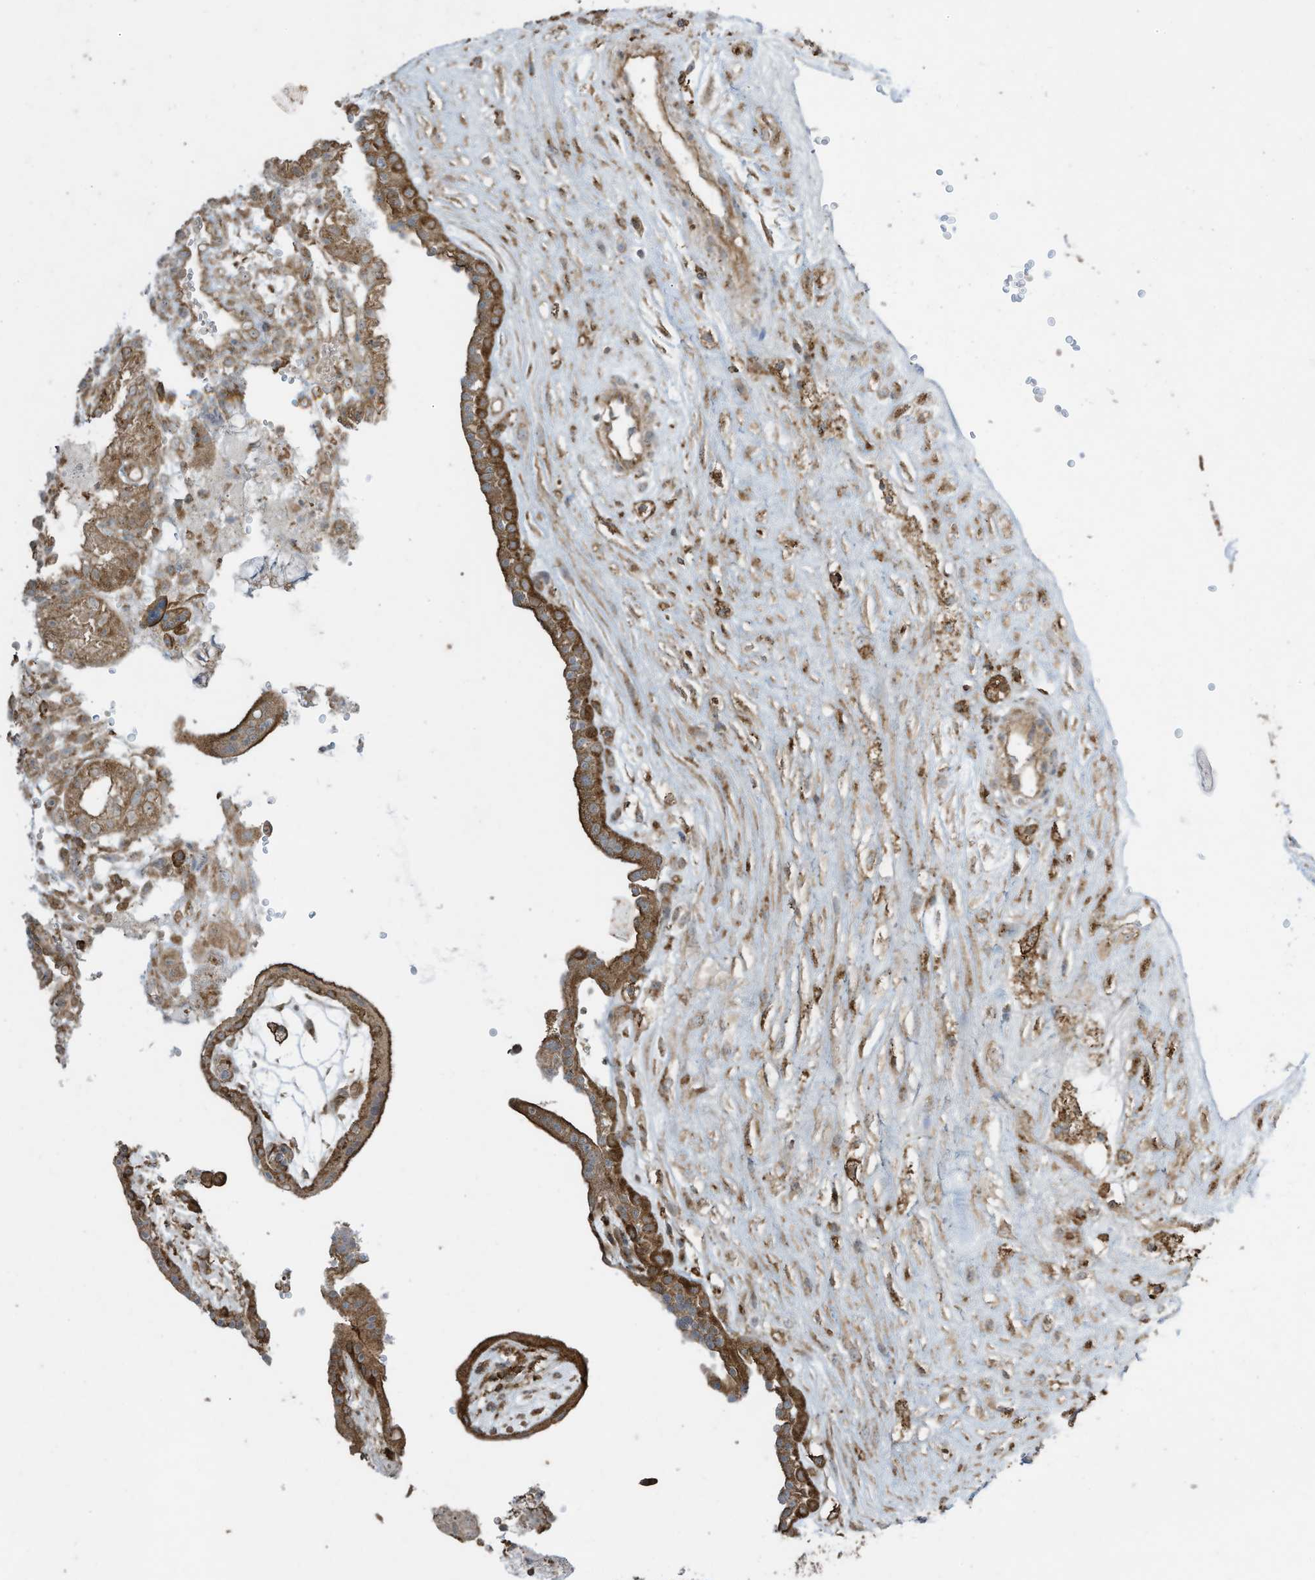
{"staining": {"intensity": "moderate", "quantity": ">75%", "location": "cytoplasmic/membranous"}, "tissue": "placenta", "cell_type": "Trophoblastic cells", "image_type": "normal", "snomed": [{"axis": "morphology", "description": "Normal tissue, NOS"}, {"axis": "topography", "description": "Placenta"}], "caption": "Normal placenta was stained to show a protein in brown. There is medium levels of moderate cytoplasmic/membranous staining in about >75% of trophoblastic cells. (DAB = brown stain, brightfield microscopy at high magnification).", "gene": "CGAS", "patient": {"sex": "female", "age": 18}}